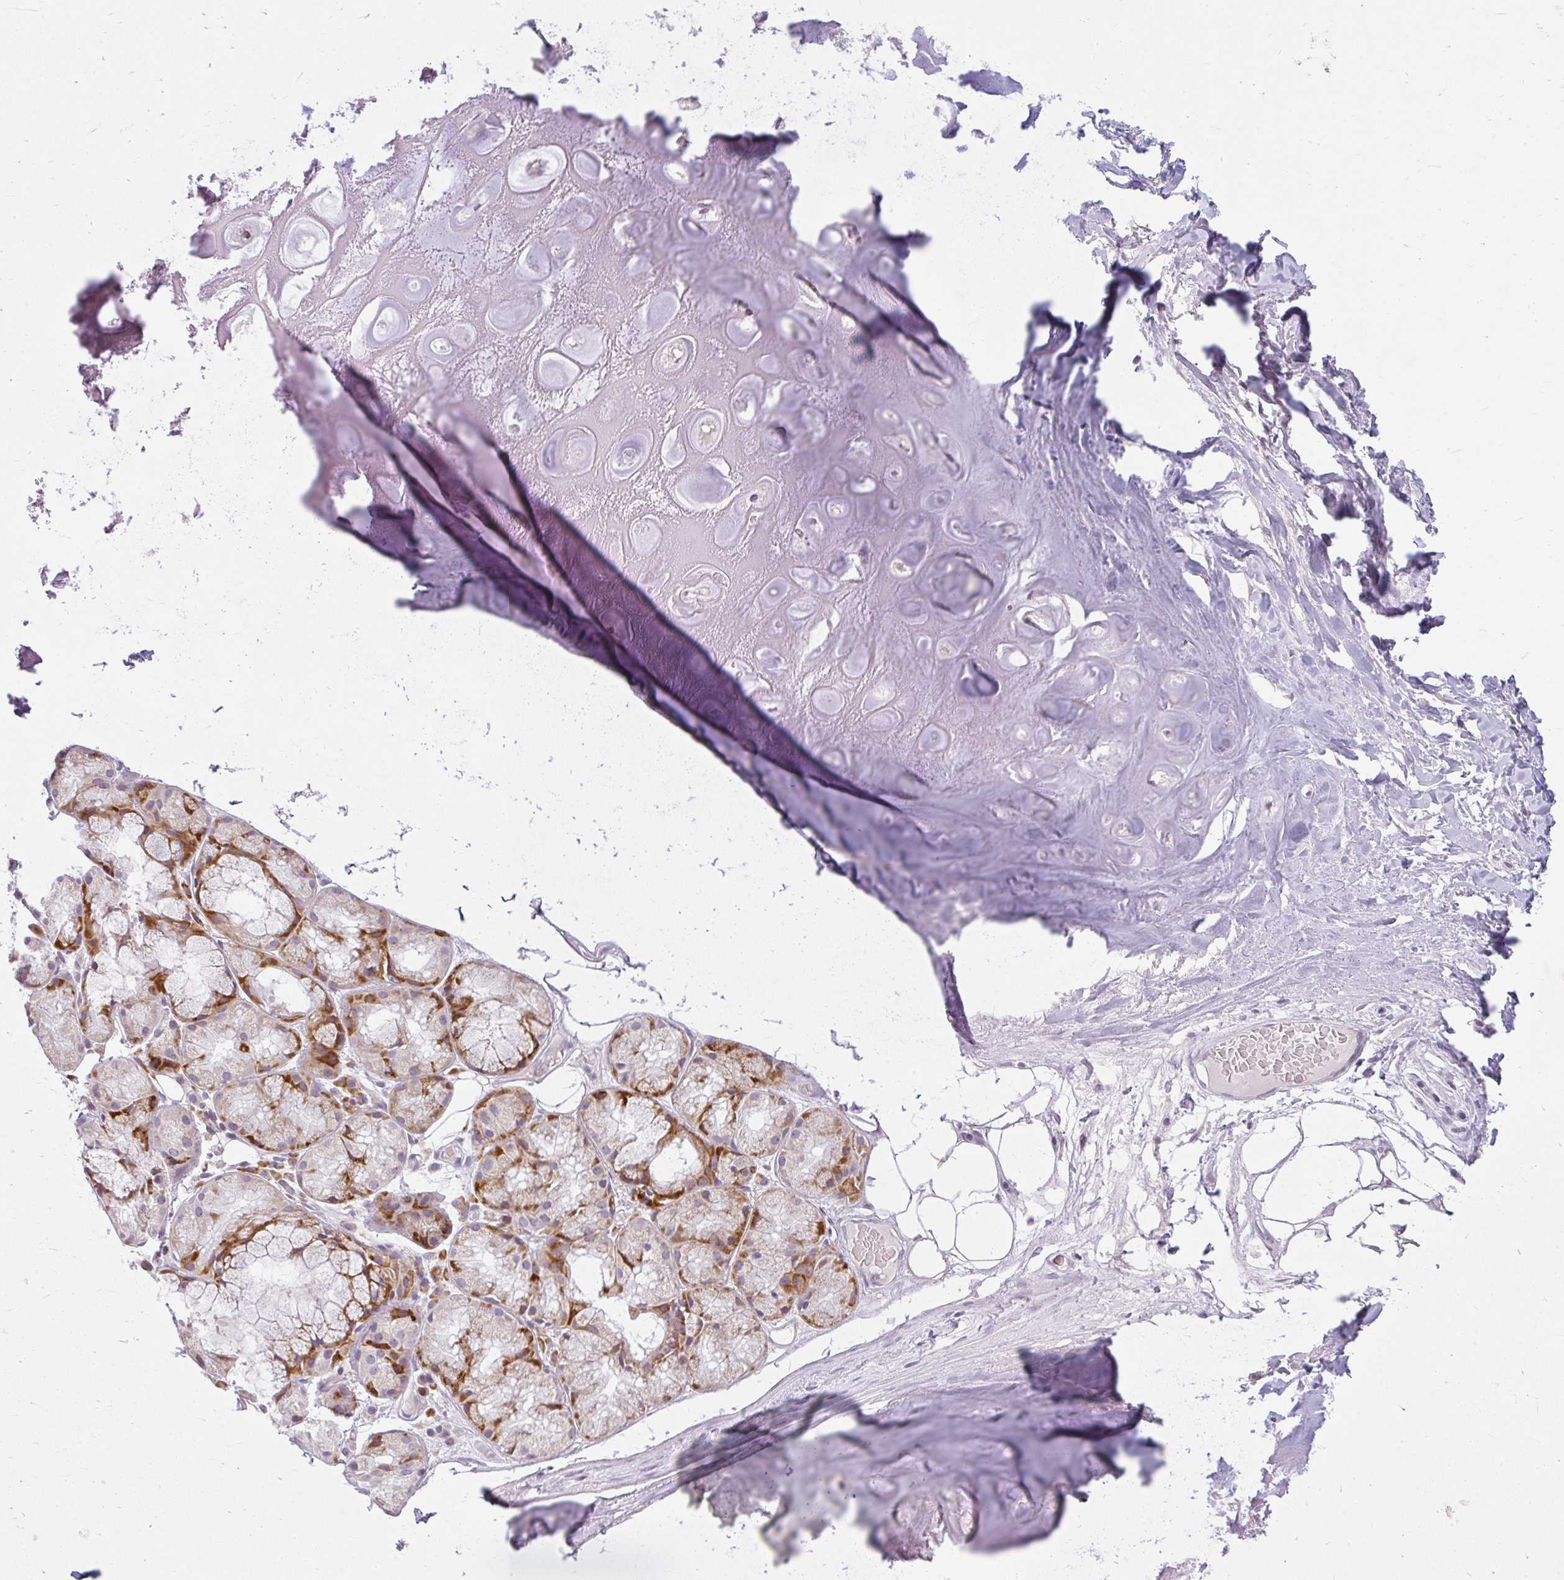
{"staining": {"intensity": "negative", "quantity": "none", "location": "none"}, "tissue": "adipose tissue", "cell_type": "Adipocytes", "image_type": "normal", "snomed": [{"axis": "morphology", "description": "Normal tissue, NOS"}, {"axis": "topography", "description": "Lymph node"}, {"axis": "topography", "description": "Cartilage tissue"}, {"axis": "topography", "description": "Nasopharynx"}], "caption": "Immunohistochemical staining of benign adipose tissue demonstrates no significant staining in adipocytes.", "gene": "ZFYVE26", "patient": {"sex": "male", "age": 63}}